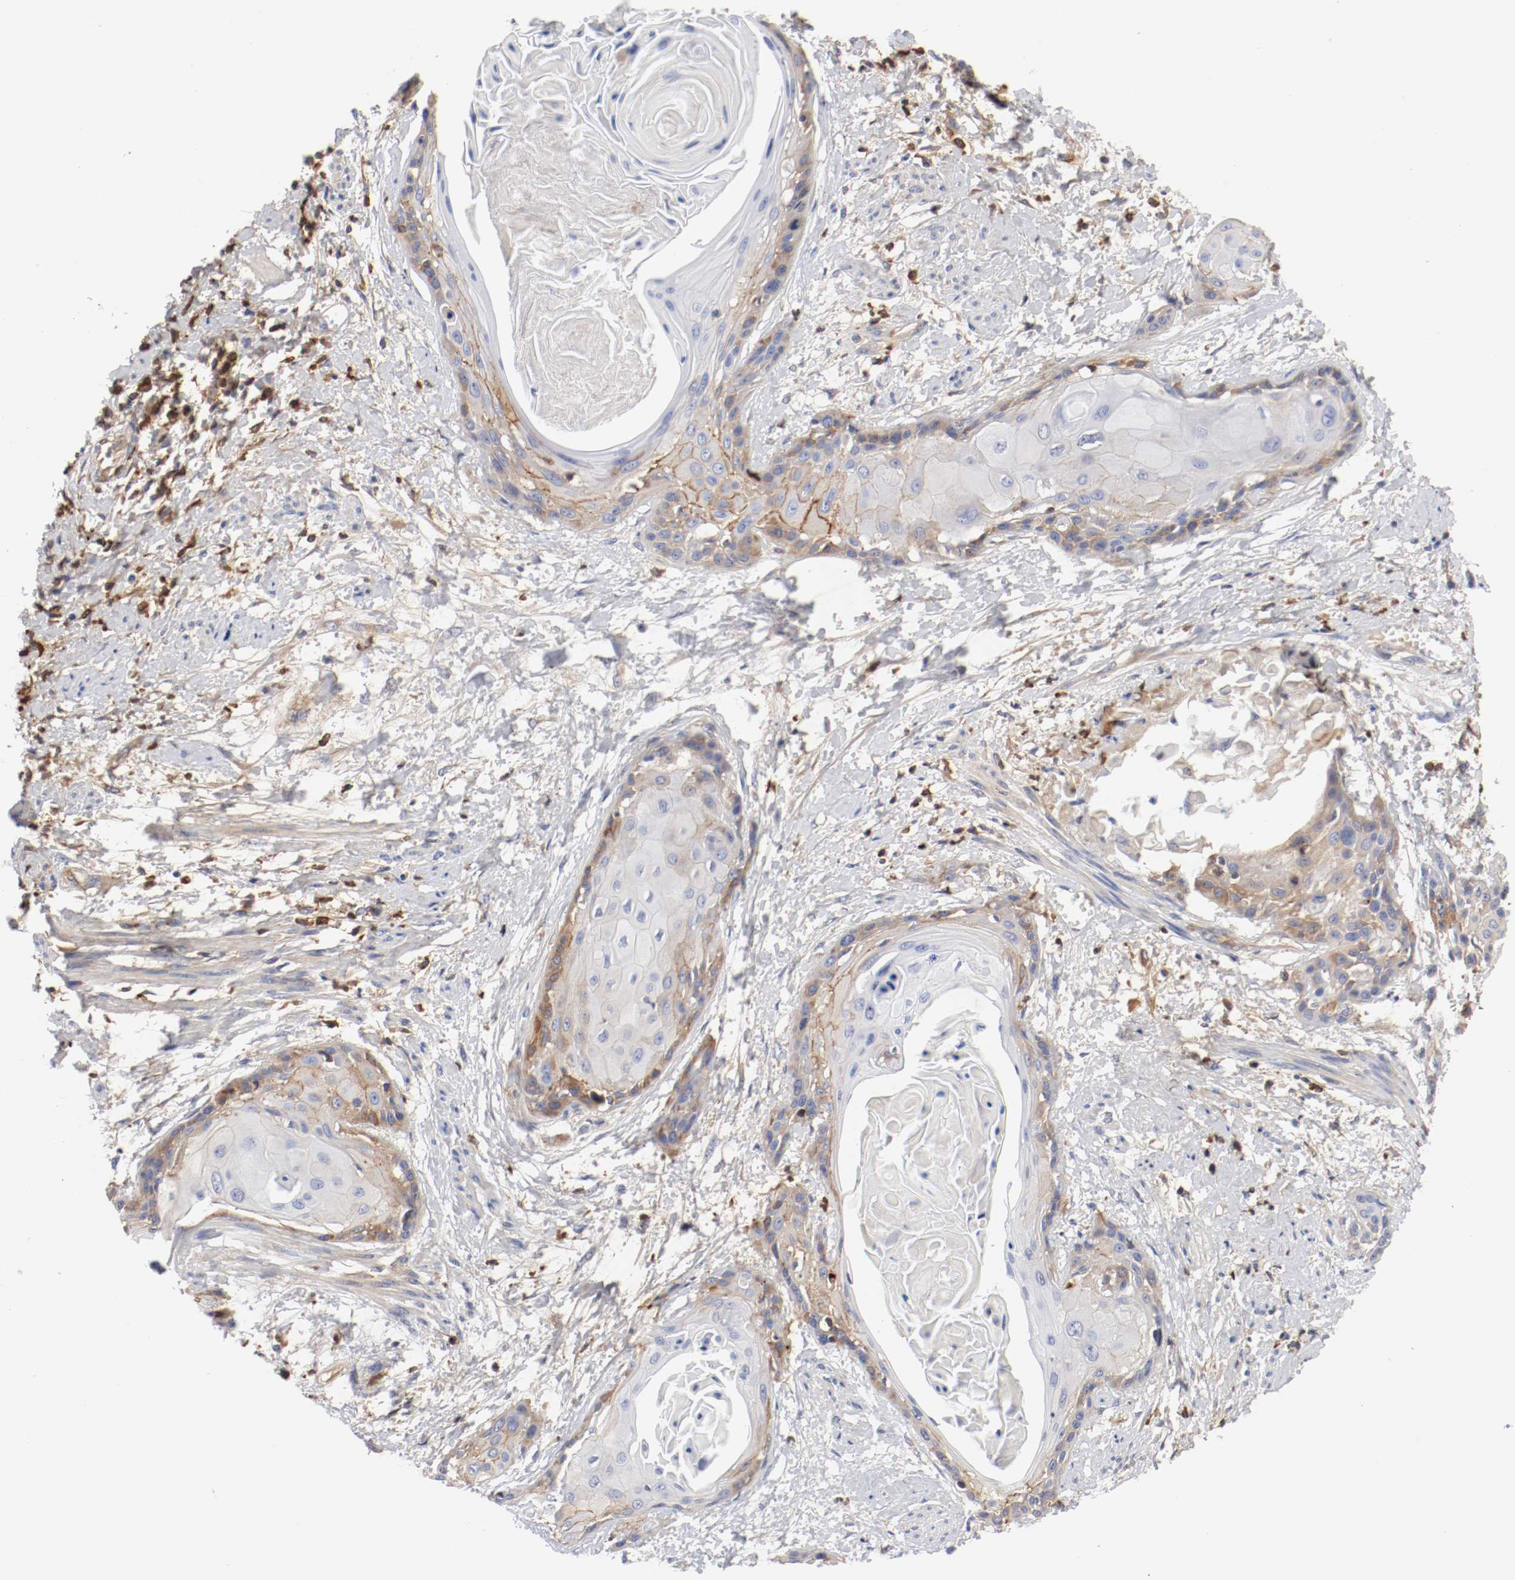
{"staining": {"intensity": "moderate", "quantity": ">75%", "location": "cytoplasmic/membranous"}, "tissue": "cervical cancer", "cell_type": "Tumor cells", "image_type": "cancer", "snomed": [{"axis": "morphology", "description": "Squamous cell carcinoma, NOS"}, {"axis": "topography", "description": "Cervix"}], "caption": "An image showing moderate cytoplasmic/membranous positivity in about >75% of tumor cells in cervical cancer (squamous cell carcinoma), as visualized by brown immunohistochemical staining.", "gene": "FGFBP1", "patient": {"sex": "female", "age": 57}}